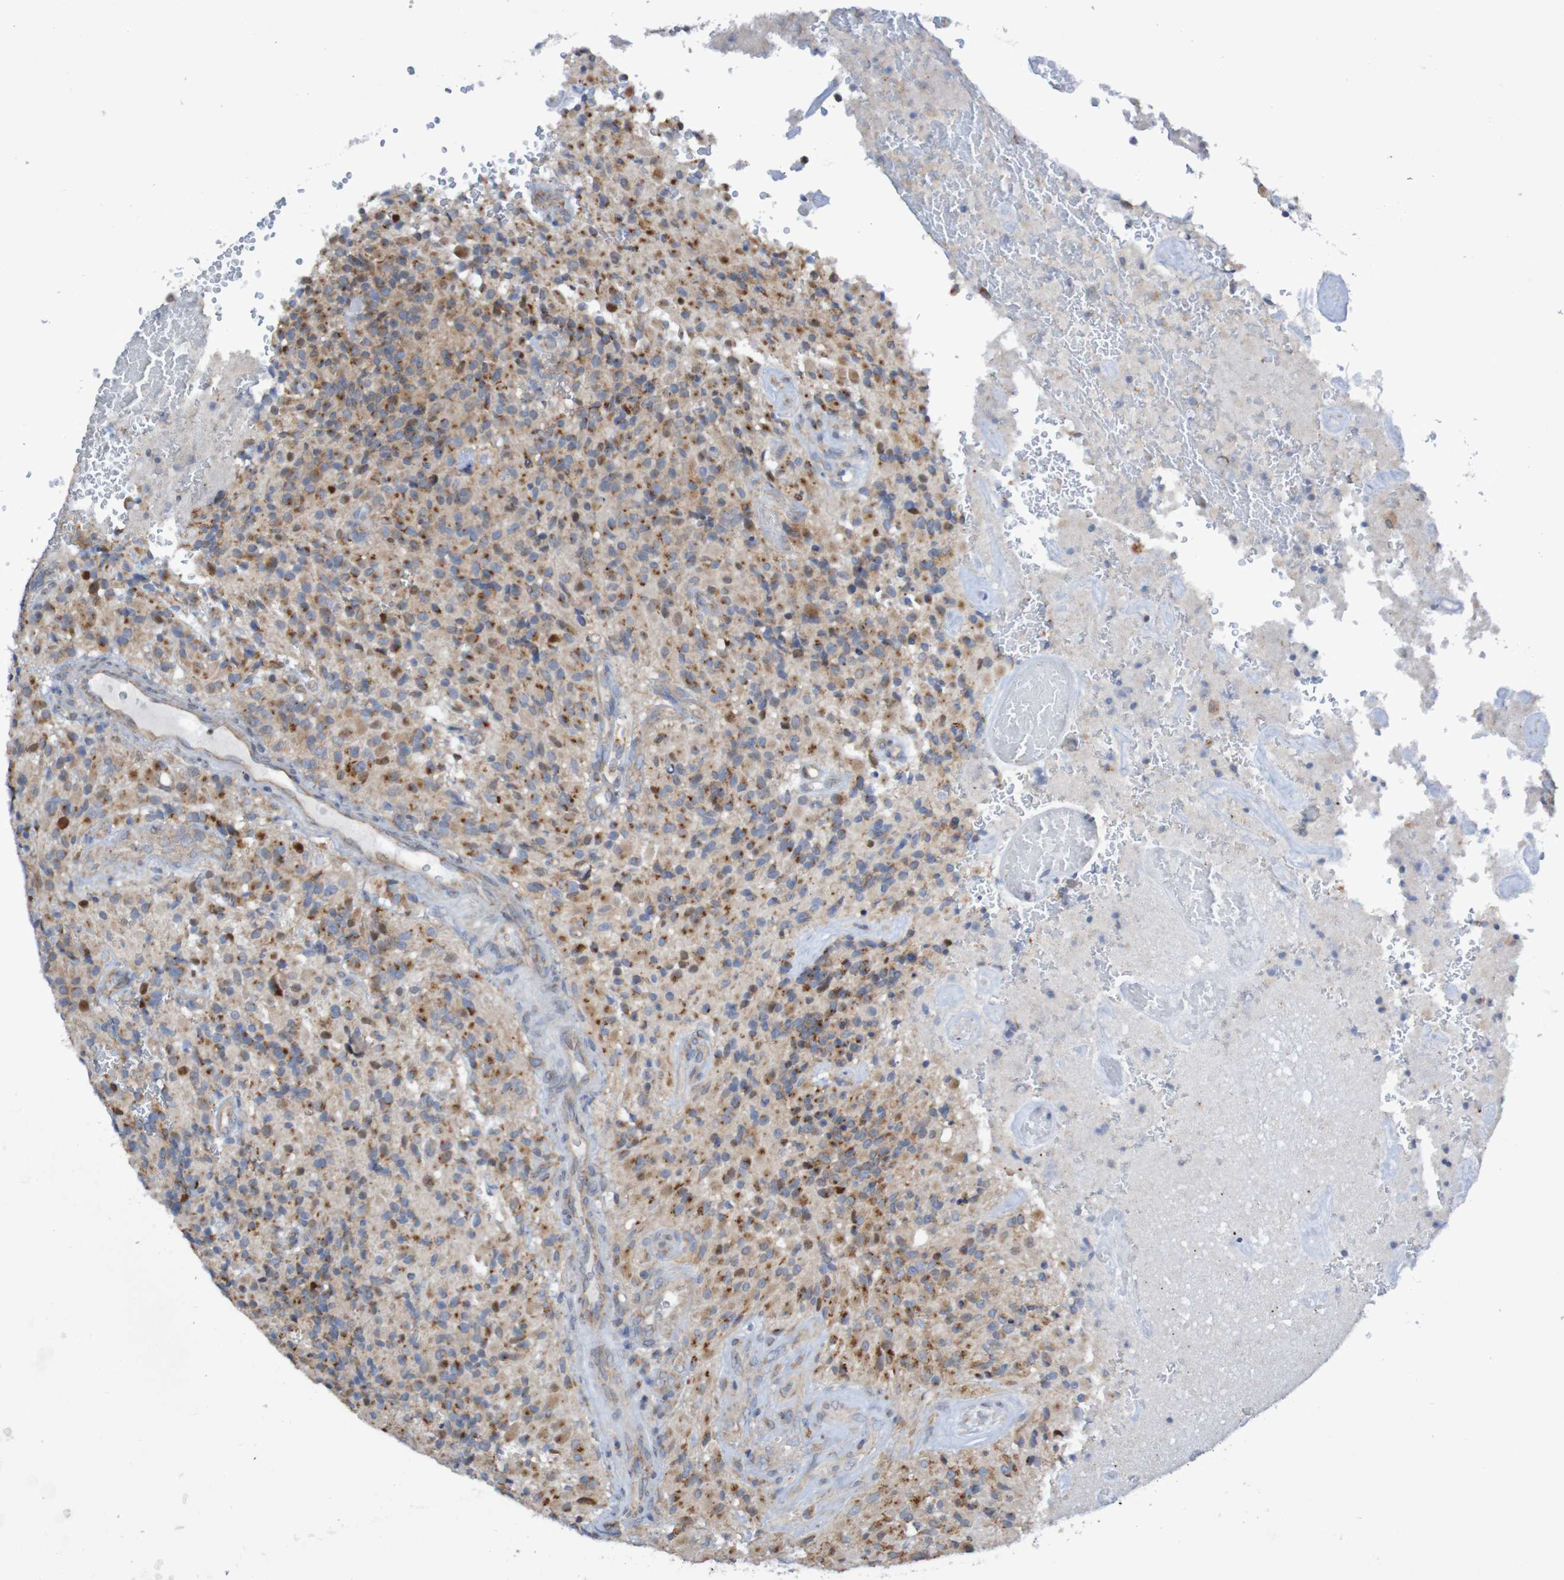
{"staining": {"intensity": "strong", "quantity": ">75%", "location": "cytoplasmic/membranous"}, "tissue": "glioma", "cell_type": "Tumor cells", "image_type": "cancer", "snomed": [{"axis": "morphology", "description": "Glioma, malignant, High grade"}, {"axis": "topography", "description": "Brain"}], "caption": "Immunohistochemical staining of human glioma demonstrates high levels of strong cytoplasmic/membranous positivity in approximately >75% of tumor cells.", "gene": "LMBRD2", "patient": {"sex": "male", "age": 71}}